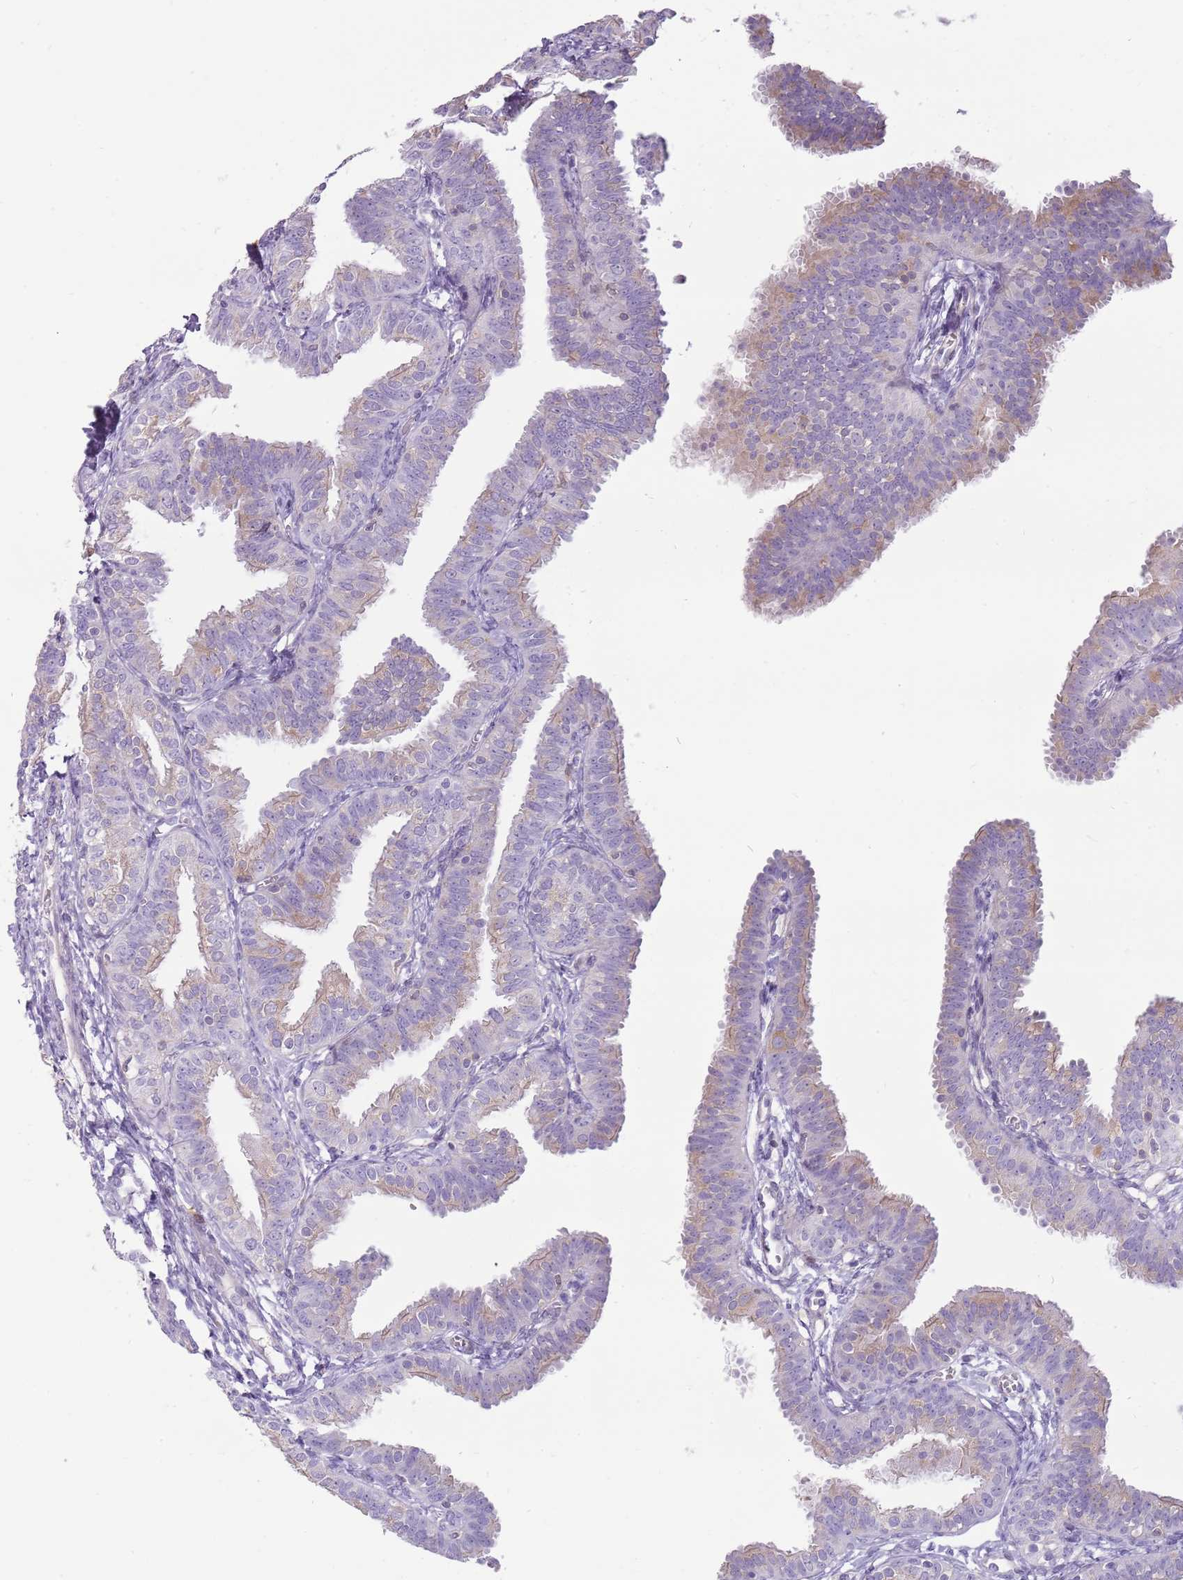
{"staining": {"intensity": "weak", "quantity": "25%-75%", "location": "cytoplasmic/membranous"}, "tissue": "fallopian tube", "cell_type": "Glandular cells", "image_type": "normal", "snomed": [{"axis": "morphology", "description": "Normal tissue, NOS"}, {"axis": "topography", "description": "Fallopian tube"}], "caption": "The image exhibits staining of unremarkable fallopian tube, revealing weak cytoplasmic/membranous protein expression (brown color) within glandular cells.", "gene": "DIPK1C", "patient": {"sex": "female", "age": 35}}